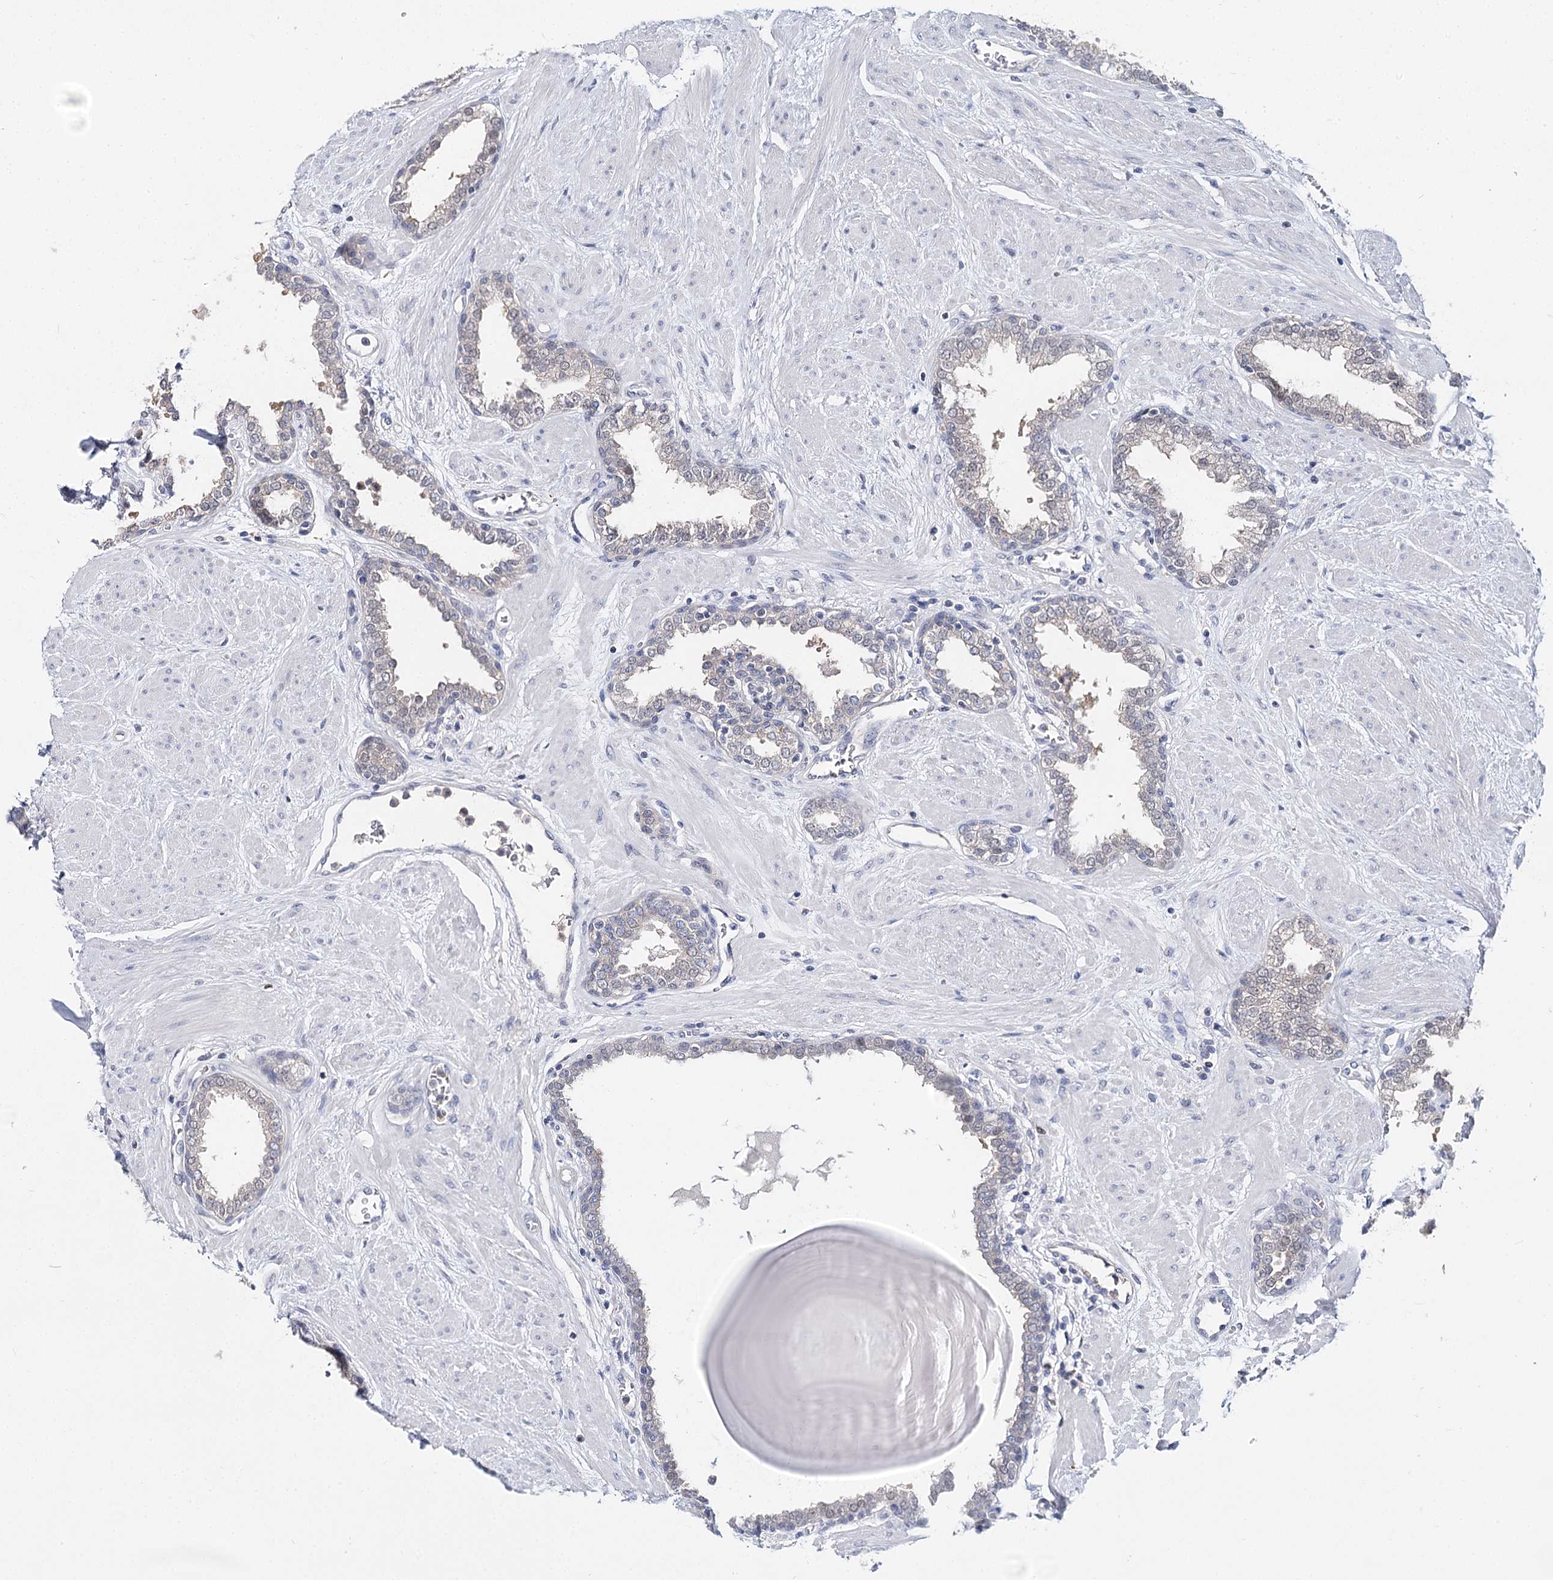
{"staining": {"intensity": "negative", "quantity": "none", "location": "none"}, "tissue": "prostate", "cell_type": "Glandular cells", "image_type": "normal", "snomed": [{"axis": "morphology", "description": "Normal tissue, NOS"}, {"axis": "topography", "description": "Prostate"}], "caption": "High power microscopy micrograph of an immunohistochemistry (IHC) histopathology image of normal prostate, revealing no significant expression in glandular cells. Brightfield microscopy of immunohistochemistry stained with DAB (3,3'-diaminobenzidine) (brown) and hematoxylin (blue), captured at high magnification.", "gene": "UGP2", "patient": {"sex": "male", "age": 51}}